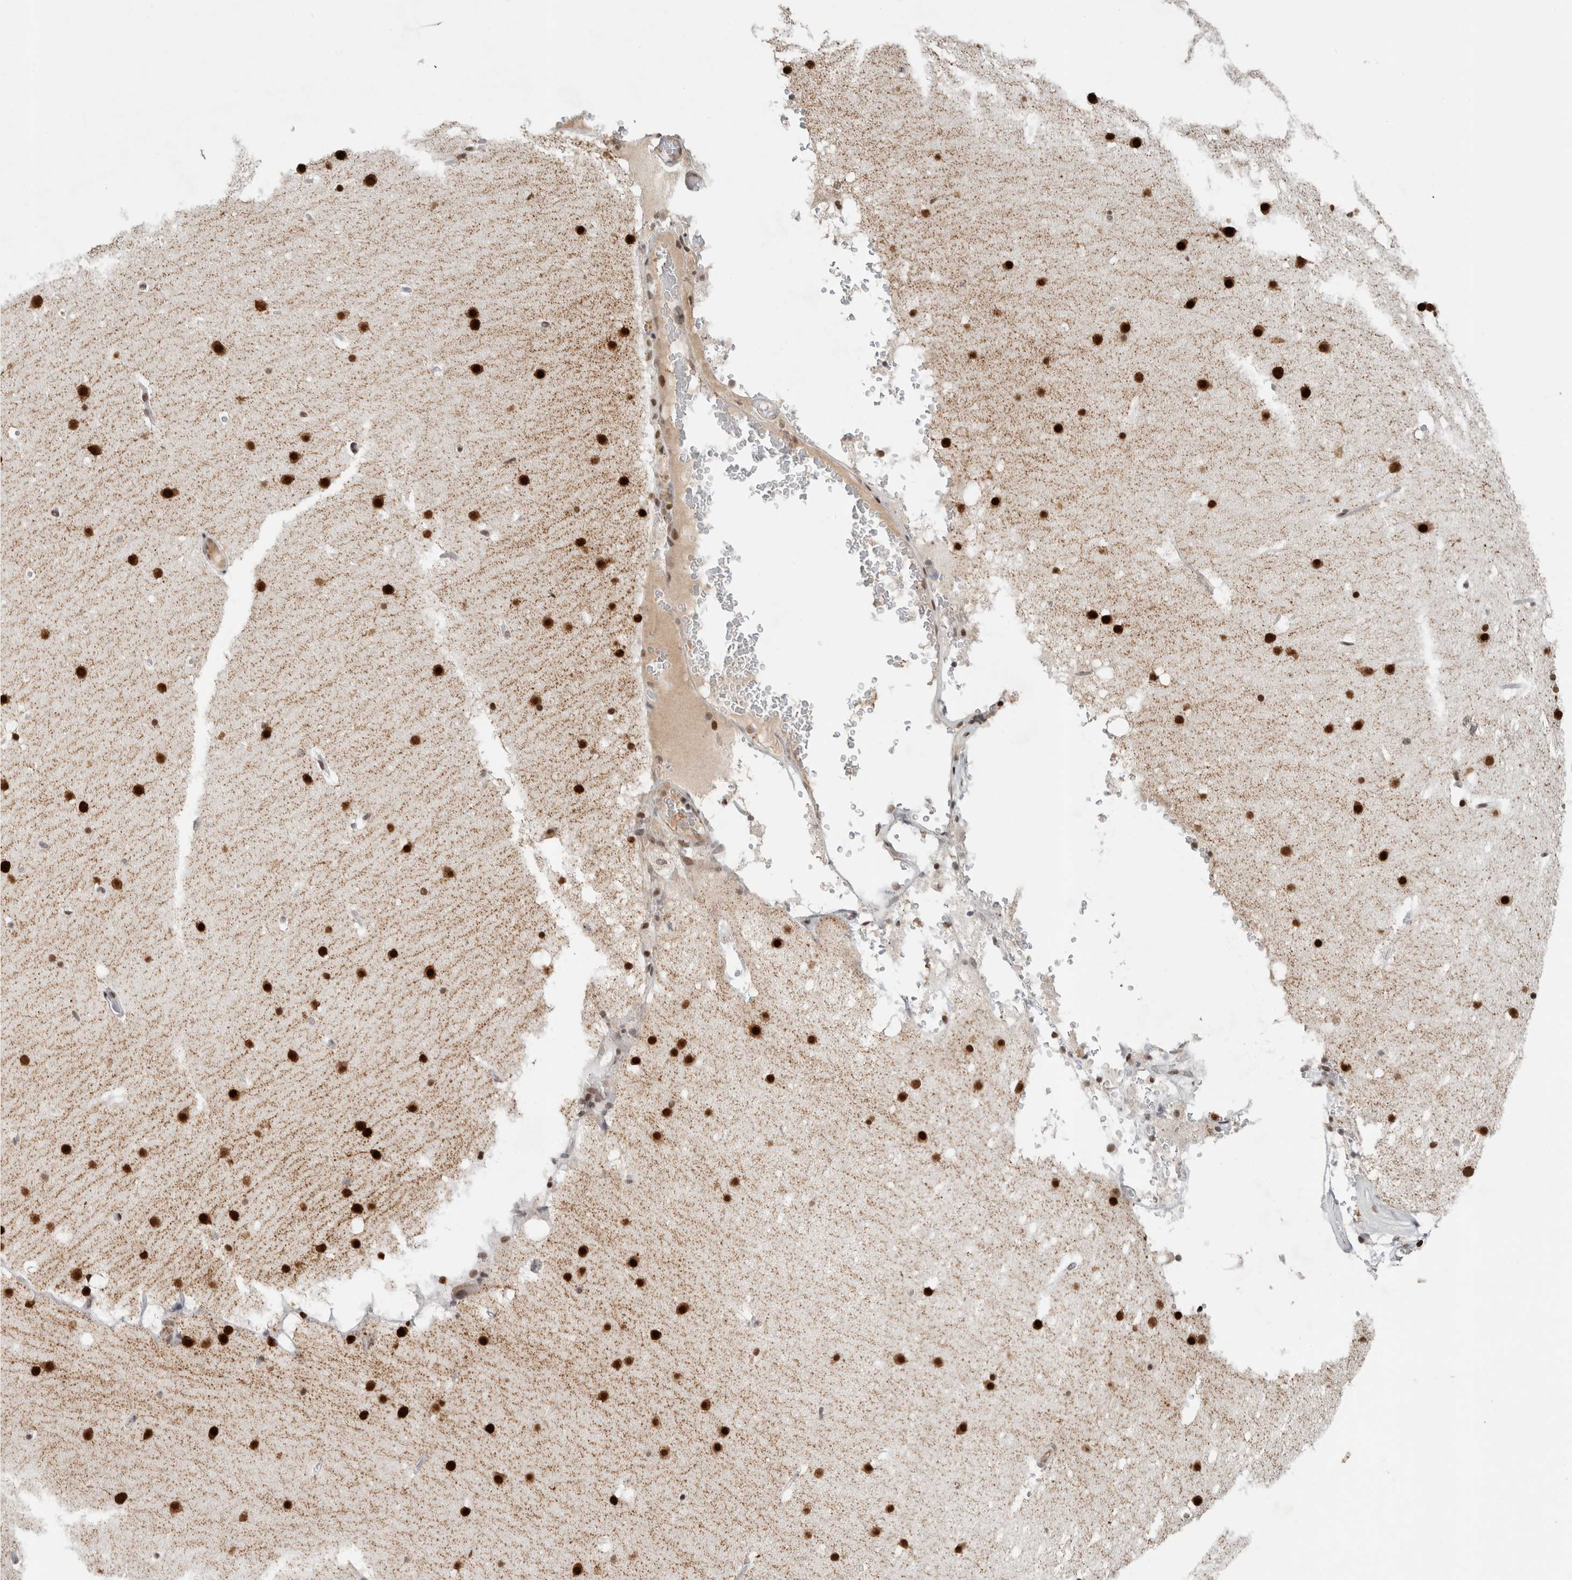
{"staining": {"intensity": "strong", "quantity": ">75%", "location": "nuclear"}, "tissue": "cerebellum", "cell_type": "Cells in granular layer", "image_type": "normal", "snomed": [{"axis": "morphology", "description": "Normal tissue, NOS"}, {"axis": "topography", "description": "Cerebellum"}], "caption": "A micrograph of cerebellum stained for a protein reveals strong nuclear brown staining in cells in granular layer. The protein is shown in brown color, while the nuclei are stained blue.", "gene": "HNRNPR", "patient": {"sex": "male", "age": 57}}